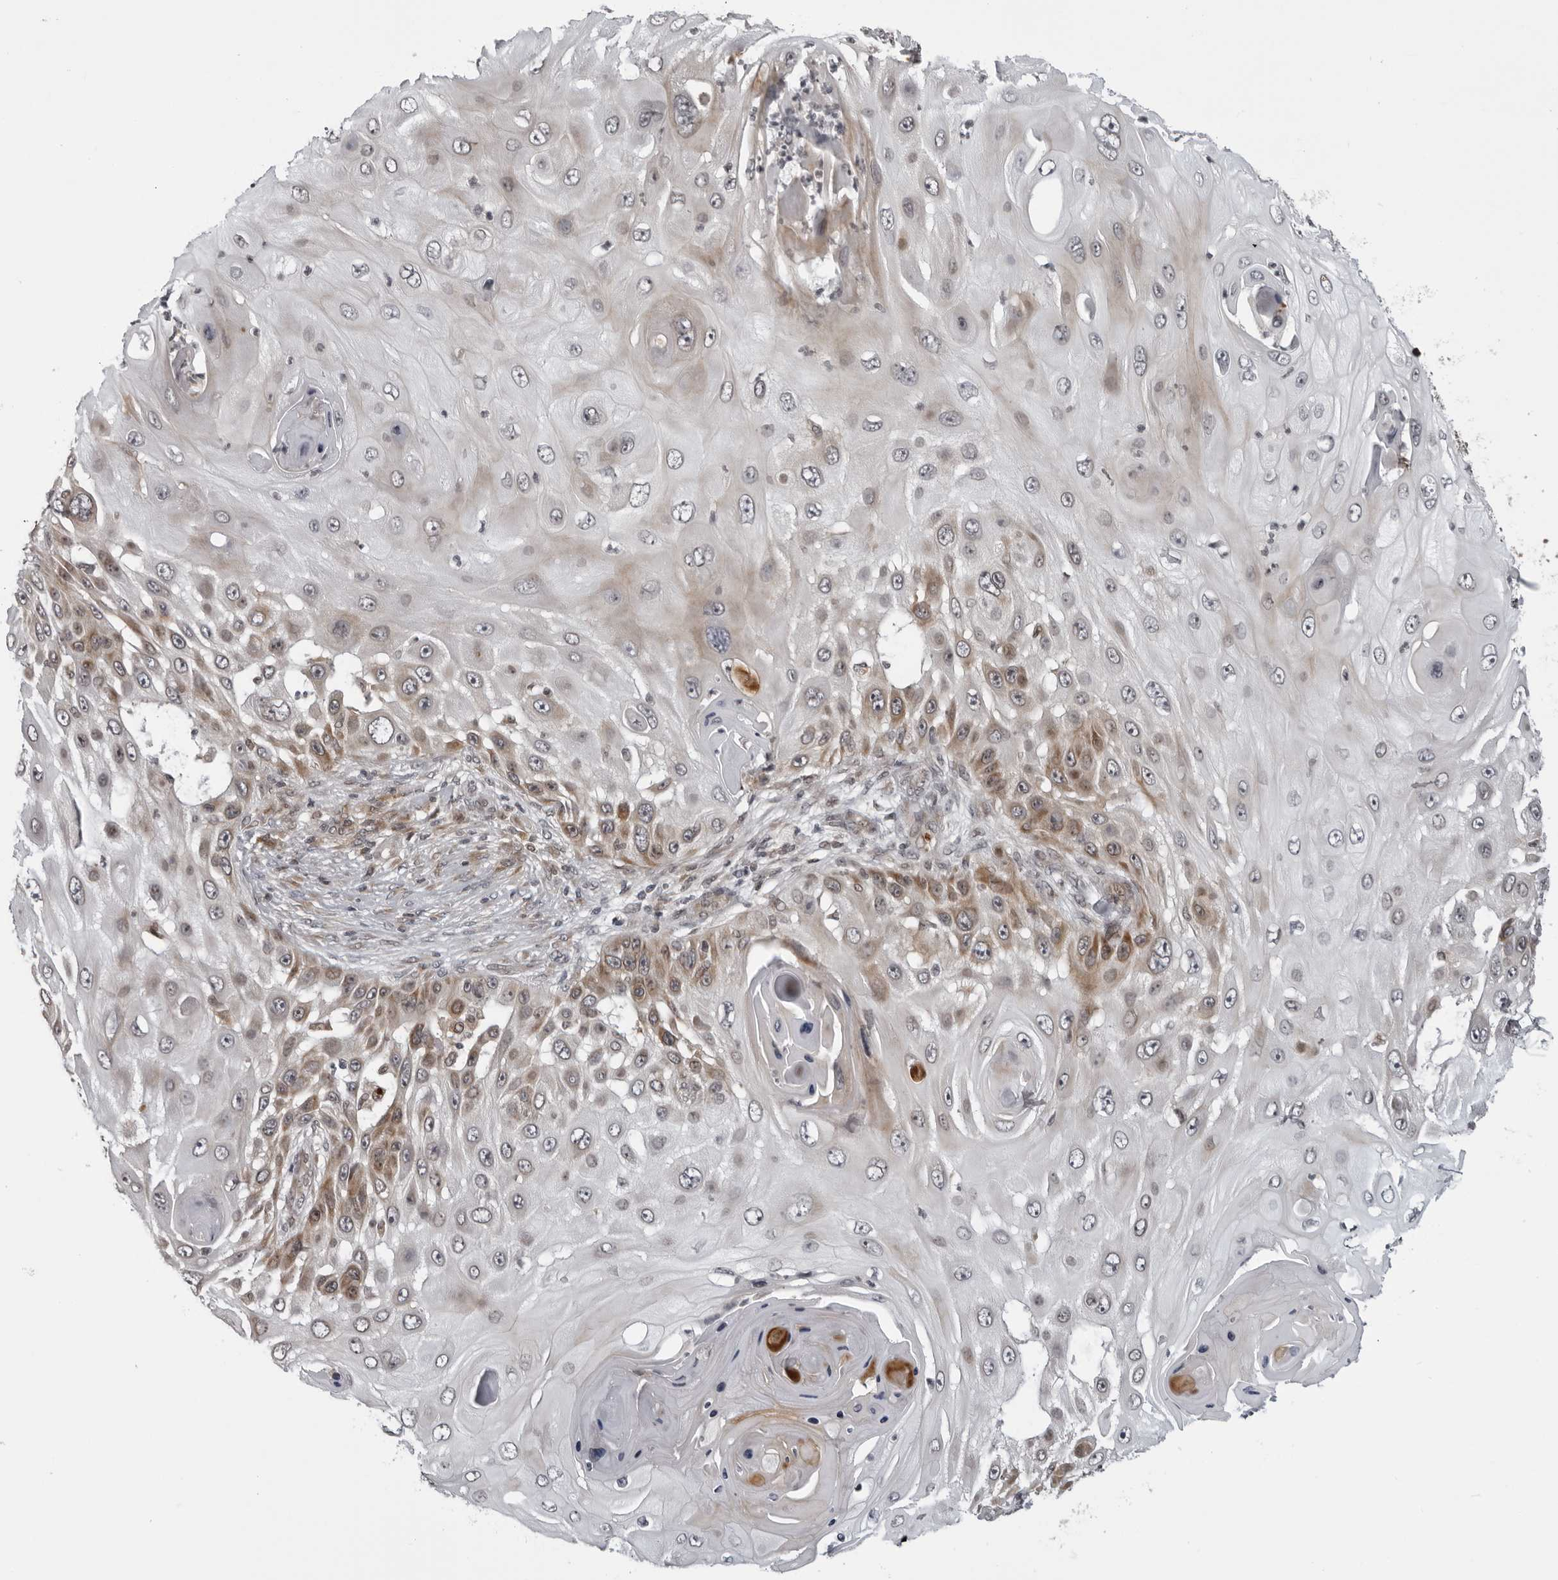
{"staining": {"intensity": "moderate", "quantity": "25%-75%", "location": "cytoplasmic/membranous"}, "tissue": "skin cancer", "cell_type": "Tumor cells", "image_type": "cancer", "snomed": [{"axis": "morphology", "description": "Squamous cell carcinoma, NOS"}, {"axis": "topography", "description": "Skin"}], "caption": "Immunohistochemical staining of skin cancer demonstrates medium levels of moderate cytoplasmic/membranous protein expression in approximately 25%-75% of tumor cells.", "gene": "THOP1", "patient": {"sex": "female", "age": 44}}